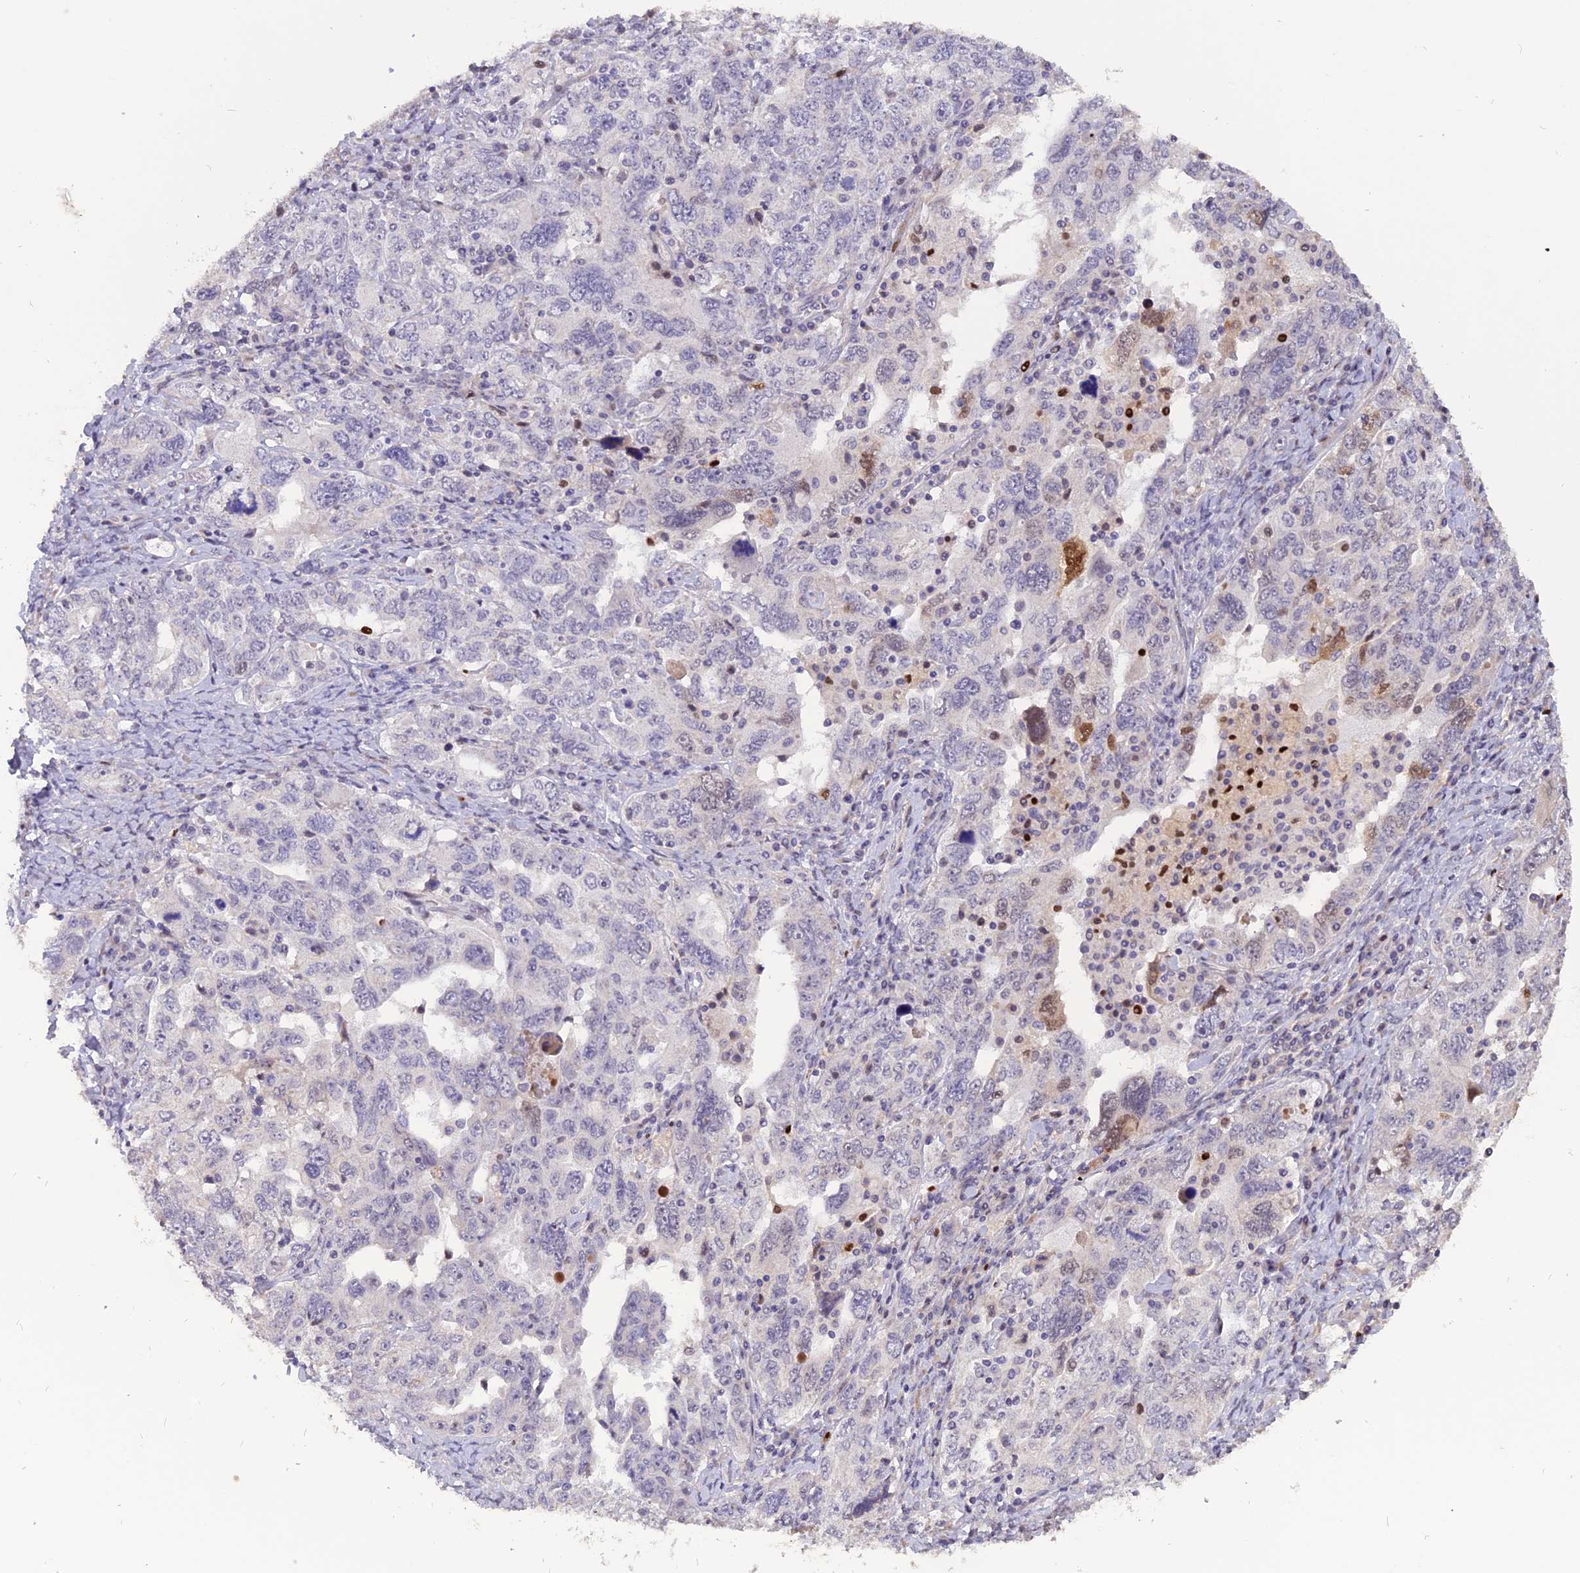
{"staining": {"intensity": "weak", "quantity": "<25%", "location": "nuclear"}, "tissue": "ovarian cancer", "cell_type": "Tumor cells", "image_type": "cancer", "snomed": [{"axis": "morphology", "description": "Carcinoma, endometroid"}, {"axis": "topography", "description": "Ovary"}], "caption": "This is an immunohistochemistry photomicrograph of human ovarian cancer. There is no positivity in tumor cells.", "gene": "TMEM263", "patient": {"sex": "female", "age": 62}}